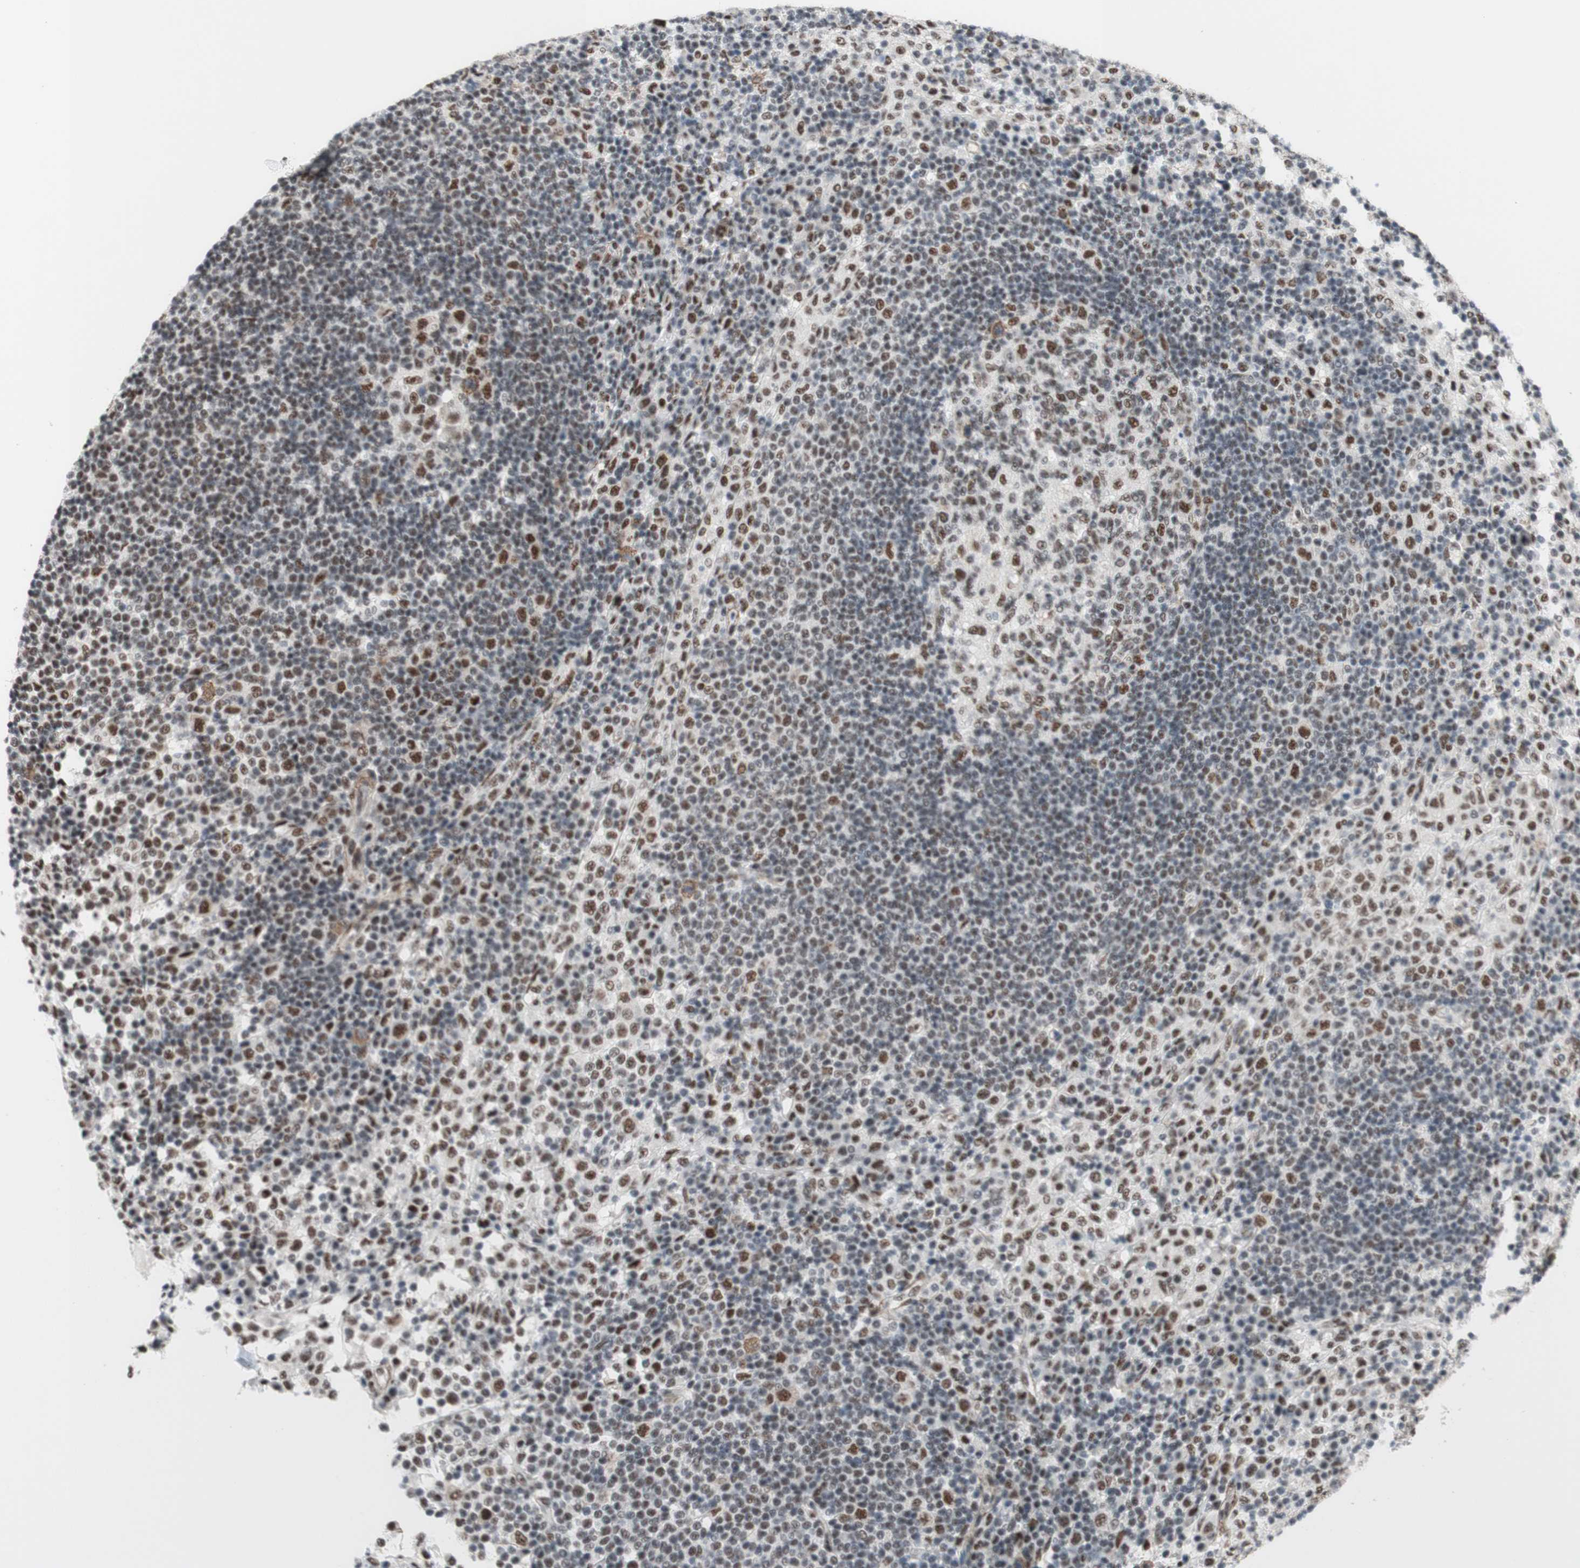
{"staining": {"intensity": "strong", "quantity": ">75%", "location": "nuclear"}, "tissue": "lymph node", "cell_type": "Germinal center cells", "image_type": "normal", "snomed": [{"axis": "morphology", "description": "Normal tissue, NOS"}, {"axis": "topography", "description": "Lymph node"}], "caption": "High-power microscopy captured an immunohistochemistry photomicrograph of benign lymph node, revealing strong nuclear staining in about >75% of germinal center cells. (Stains: DAB (3,3'-diaminobenzidine) in brown, nuclei in blue, Microscopy: brightfield microscopy at high magnification).", "gene": "PRPF19", "patient": {"sex": "female", "age": 53}}